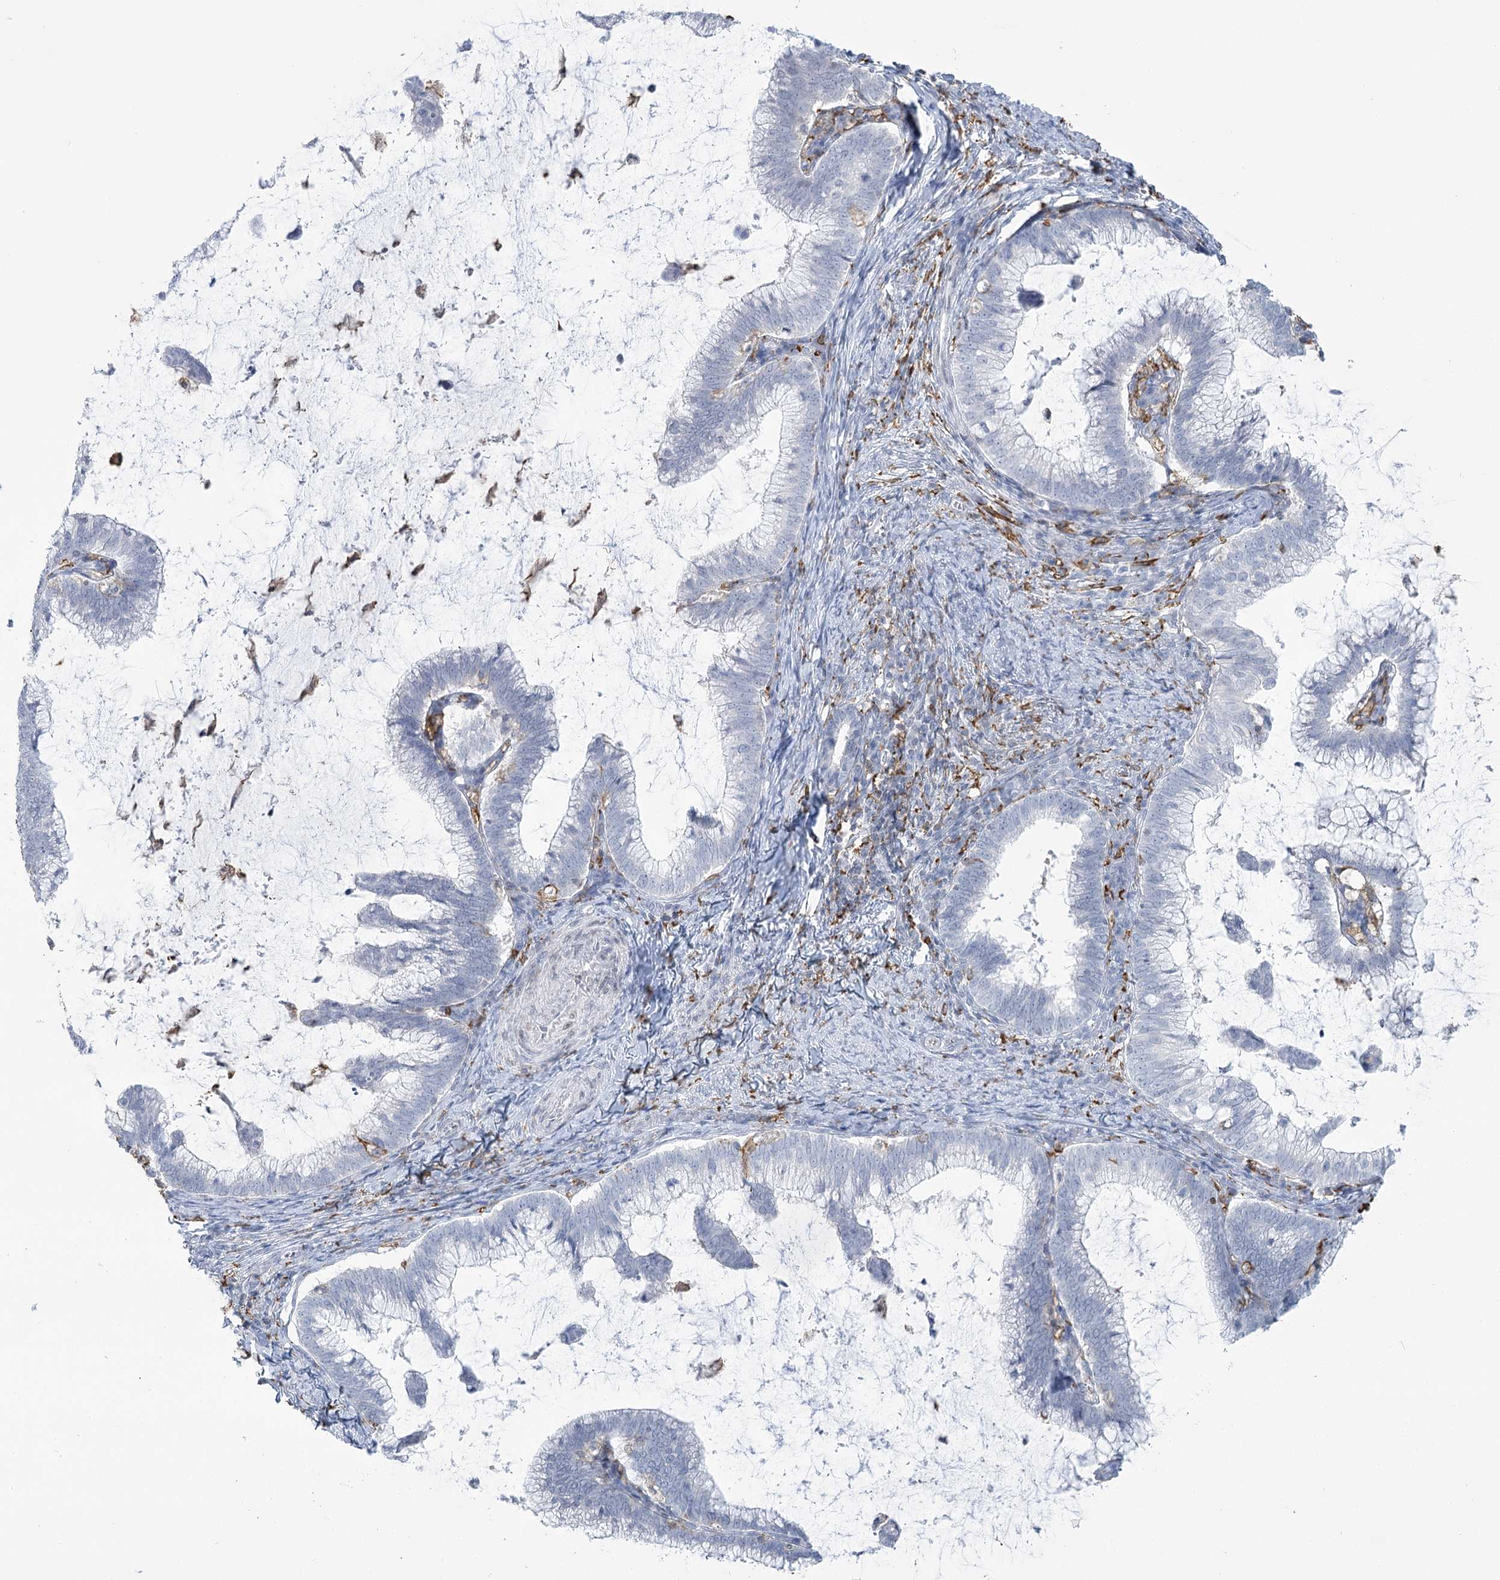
{"staining": {"intensity": "negative", "quantity": "none", "location": "none"}, "tissue": "cervical cancer", "cell_type": "Tumor cells", "image_type": "cancer", "snomed": [{"axis": "morphology", "description": "Adenocarcinoma, NOS"}, {"axis": "topography", "description": "Cervix"}], "caption": "A photomicrograph of human cervical adenocarcinoma is negative for staining in tumor cells.", "gene": "C11orf1", "patient": {"sex": "female", "age": 36}}